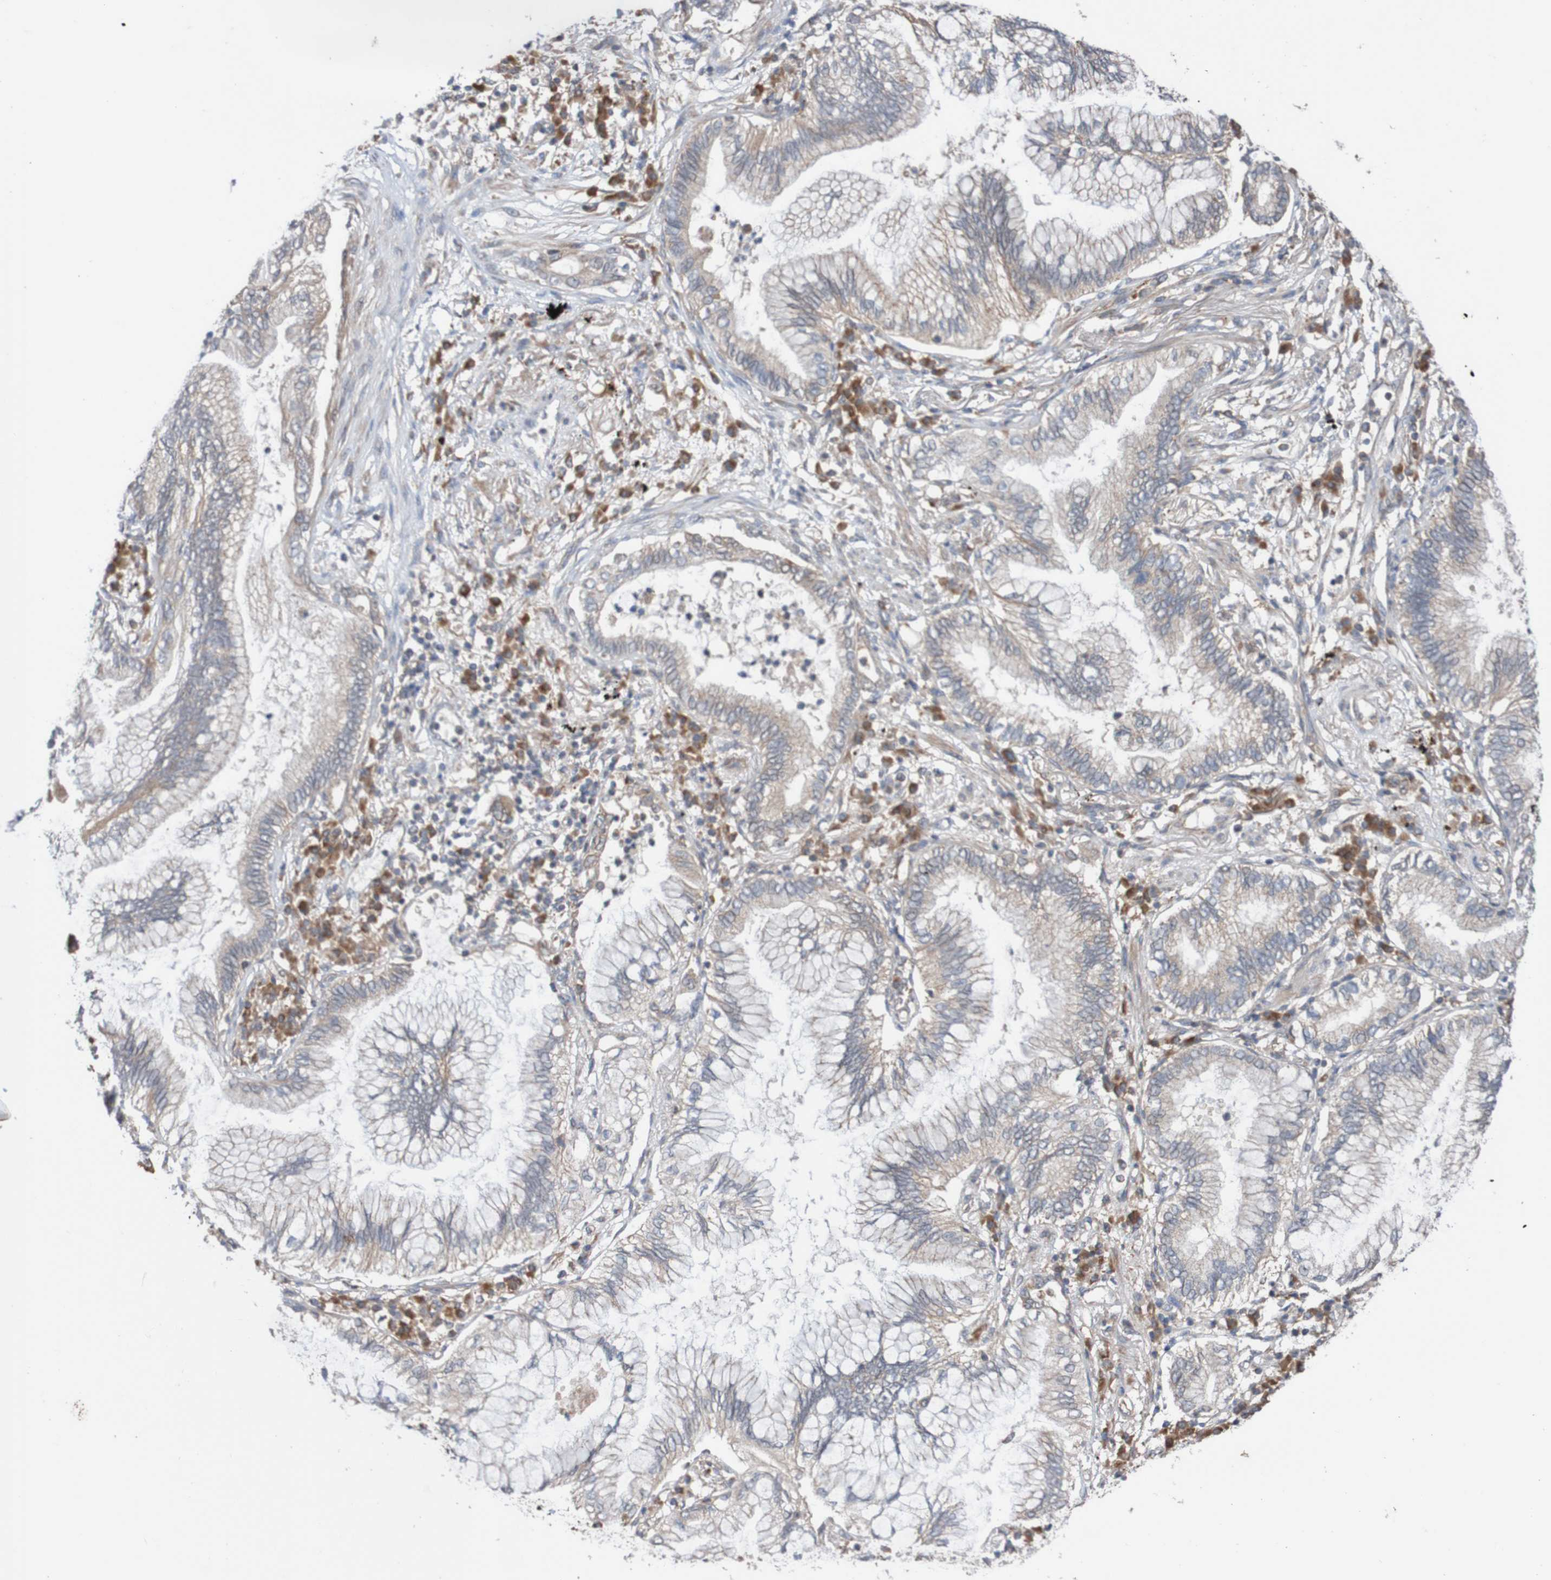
{"staining": {"intensity": "weak", "quantity": ">75%", "location": "cytoplasmic/membranous"}, "tissue": "lung cancer", "cell_type": "Tumor cells", "image_type": "cancer", "snomed": [{"axis": "morphology", "description": "Normal tissue, NOS"}, {"axis": "morphology", "description": "Adenocarcinoma, NOS"}, {"axis": "topography", "description": "Bronchus"}, {"axis": "topography", "description": "Lung"}], "caption": "Protein staining displays weak cytoplasmic/membranous staining in about >75% of tumor cells in lung adenocarcinoma.", "gene": "PHPT1", "patient": {"sex": "female", "age": 70}}